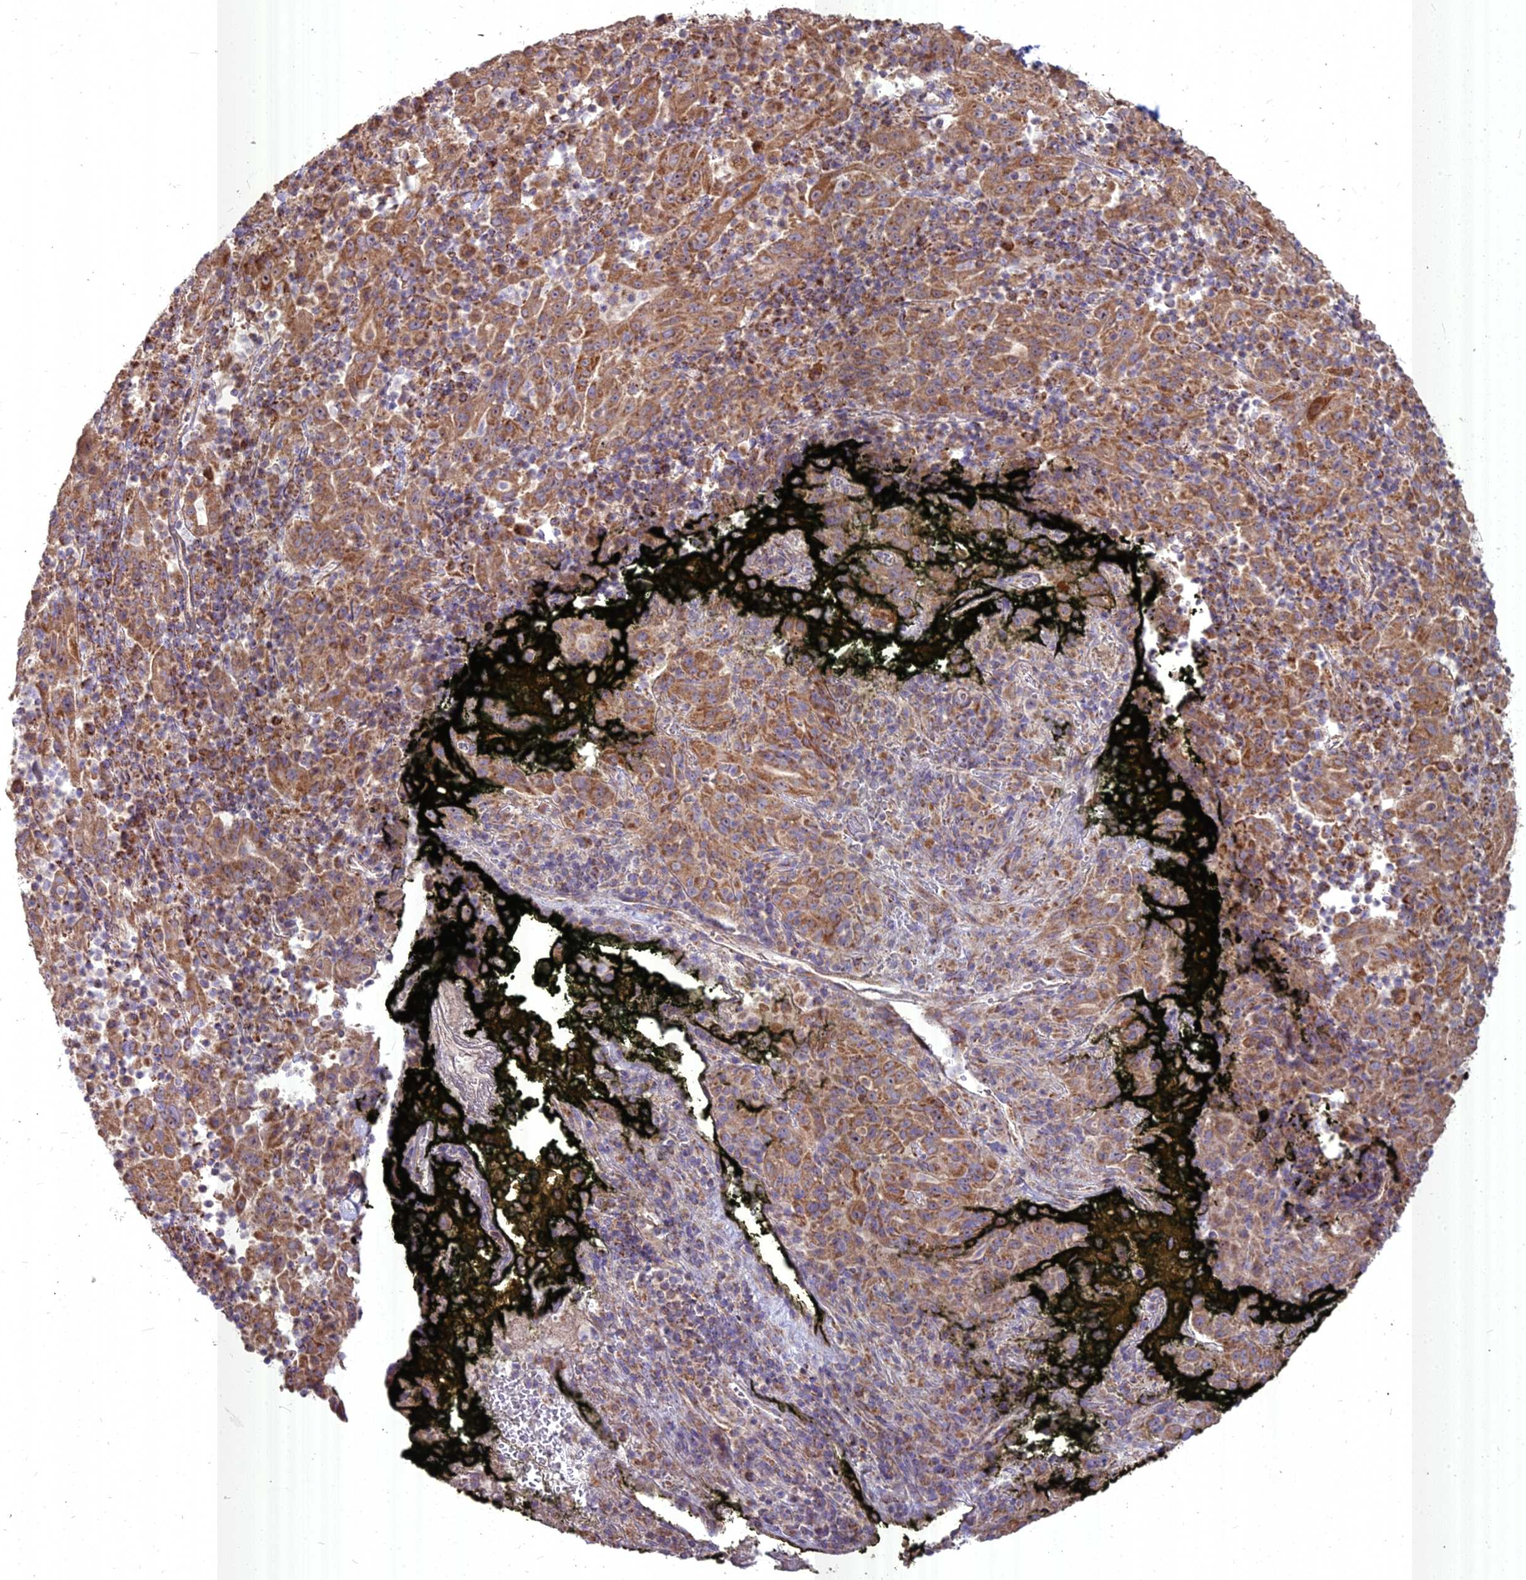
{"staining": {"intensity": "moderate", "quantity": ">75%", "location": "cytoplasmic/membranous"}, "tissue": "pancreatic cancer", "cell_type": "Tumor cells", "image_type": "cancer", "snomed": [{"axis": "morphology", "description": "Adenocarcinoma, NOS"}, {"axis": "topography", "description": "Pancreas"}], "caption": "This histopathology image displays adenocarcinoma (pancreatic) stained with IHC to label a protein in brown. The cytoplasmic/membranous of tumor cells show moderate positivity for the protein. Nuclei are counter-stained blue.", "gene": "COX11", "patient": {"sex": "male", "age": 63}}